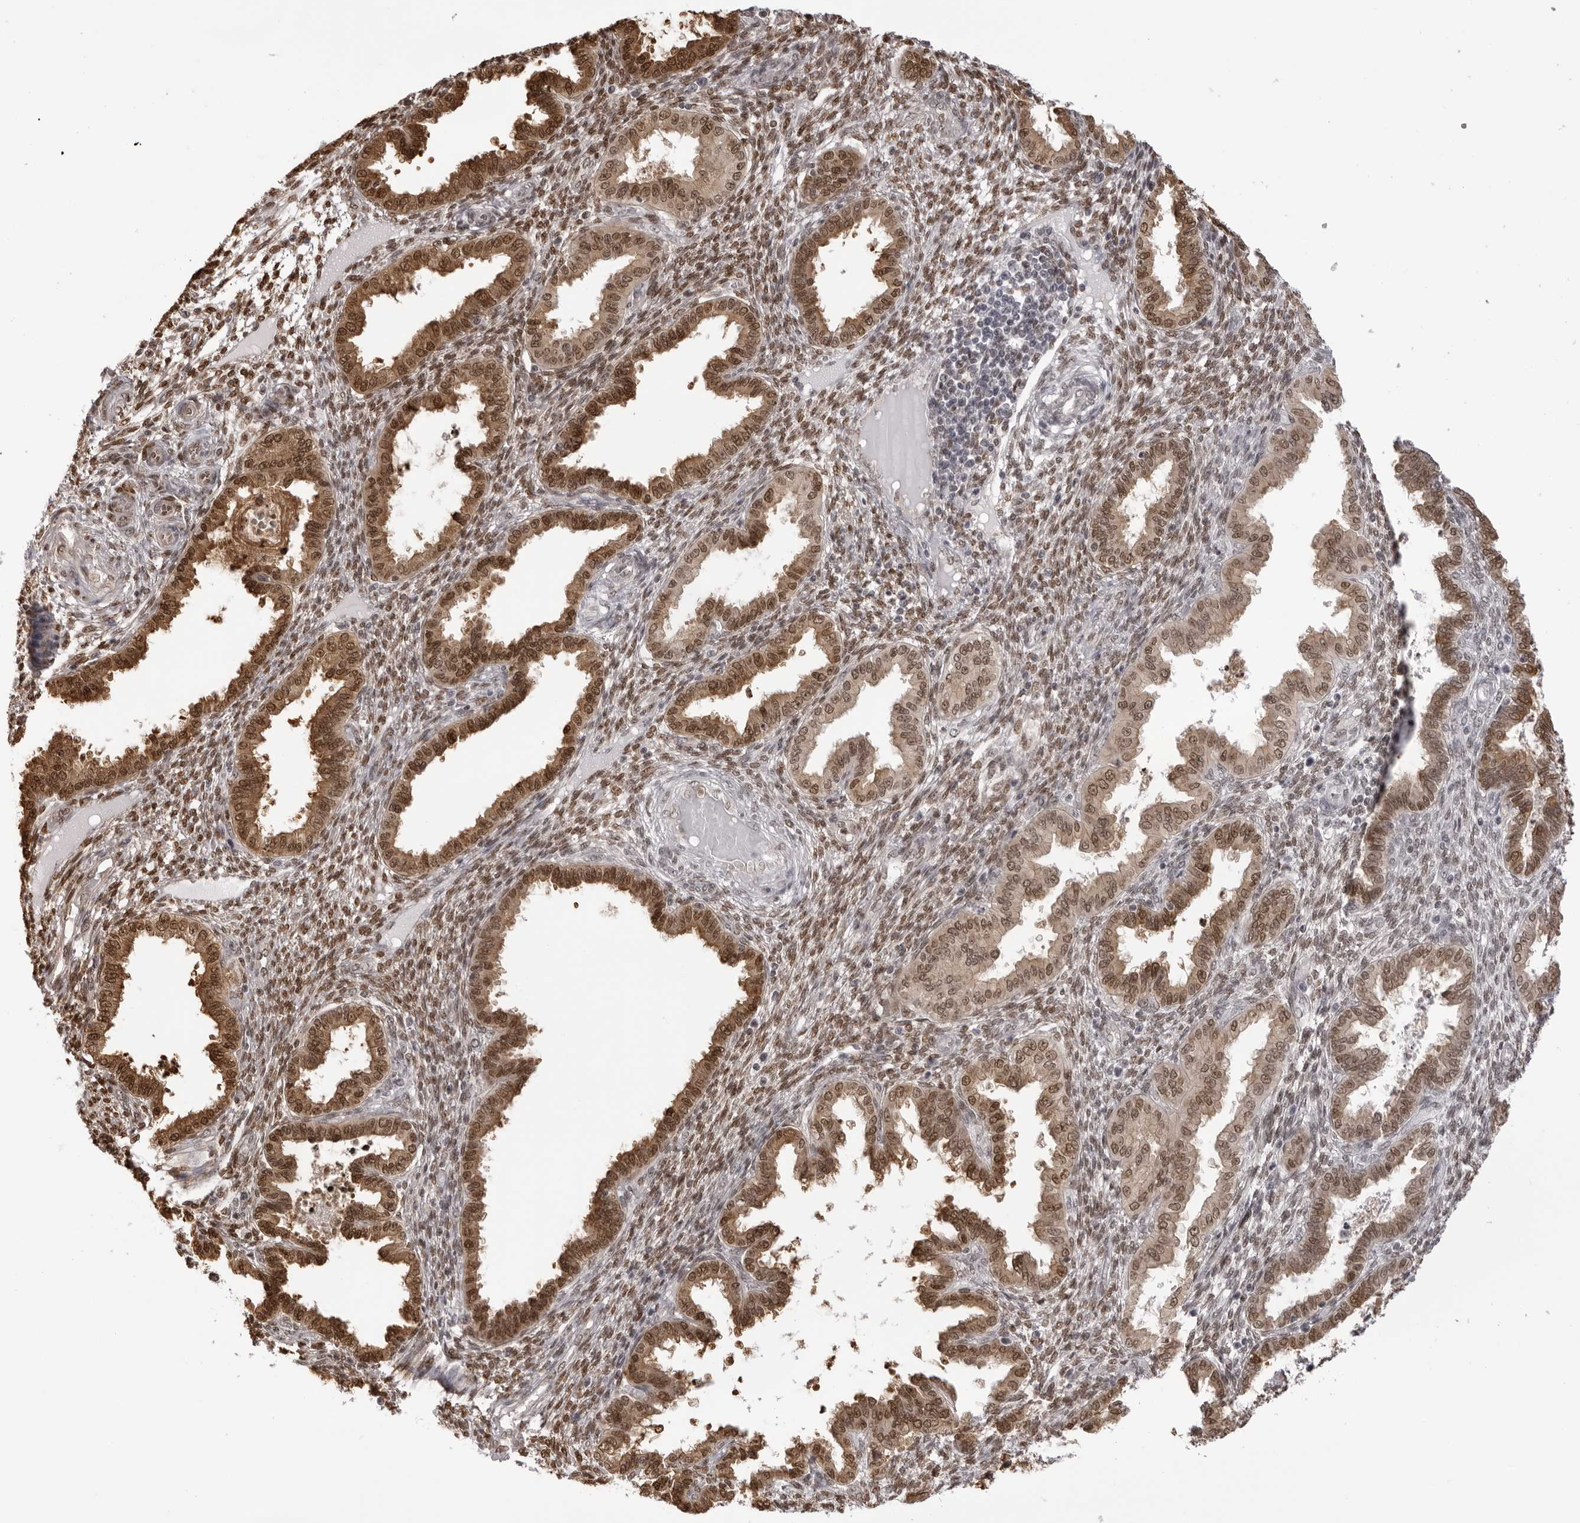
{"staining": {"intensity": "moderate", "quantity": "25%-75%", "location": "nuclear"}, "tissue": "endometrium", "cell_type": "Cells in endometrial stroma", "image_type": "normal", "snomed": [{"axis": "morphology", "description": "Normal tissue, NOS"}, {"axis": "topography", "description": "Endometrium"}], "caption": "Immunohistochemical staining of normal endometrium shows 25%-75% levels of moderate nuclear protein staining in approximately 25%-75% of cells in endometrial stroma.", "gene": "HSPA4", "patient": {"sex": "female", "age": 33}}